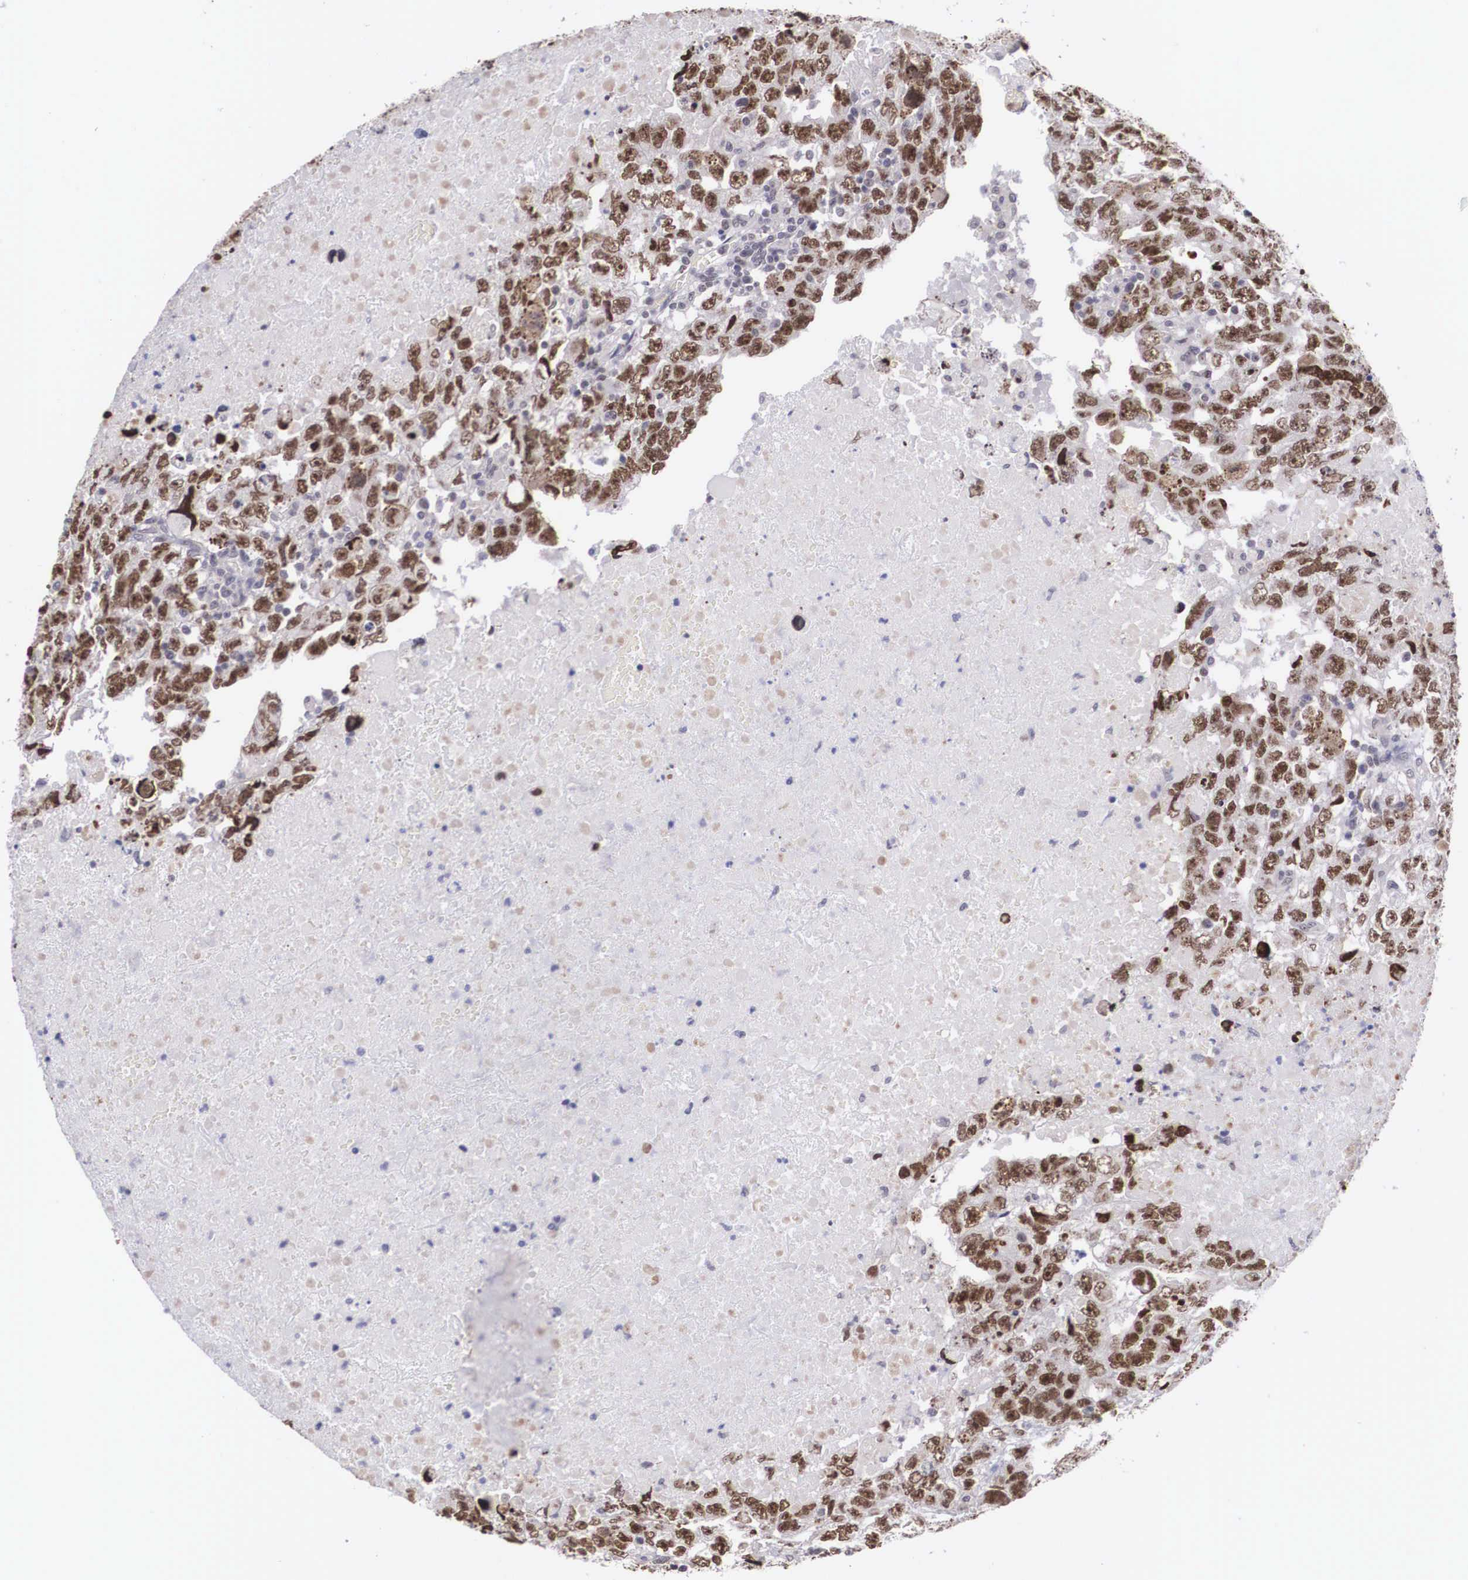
{"staining": {"intensity": "moderate", "quantity": ">75%", "location": "nuclear"}, "tissue": "testis cancer", "cell_type": "Tumor cells", "image_type": "cancer", "snomed": [{"axis": "morphology", "description": "Carcinoma, Embryonal, NOS"}, {"axis": "topography", "description": "Testis"}], "caption": "Testis embryonal carcinoma was stained to show a protein in brown. There is medium levels of moderate nuclear positivity in approximately >75% of tumor cells.", "gene": "ZNF275", "patient": {"sex": "male", "age": 36}}